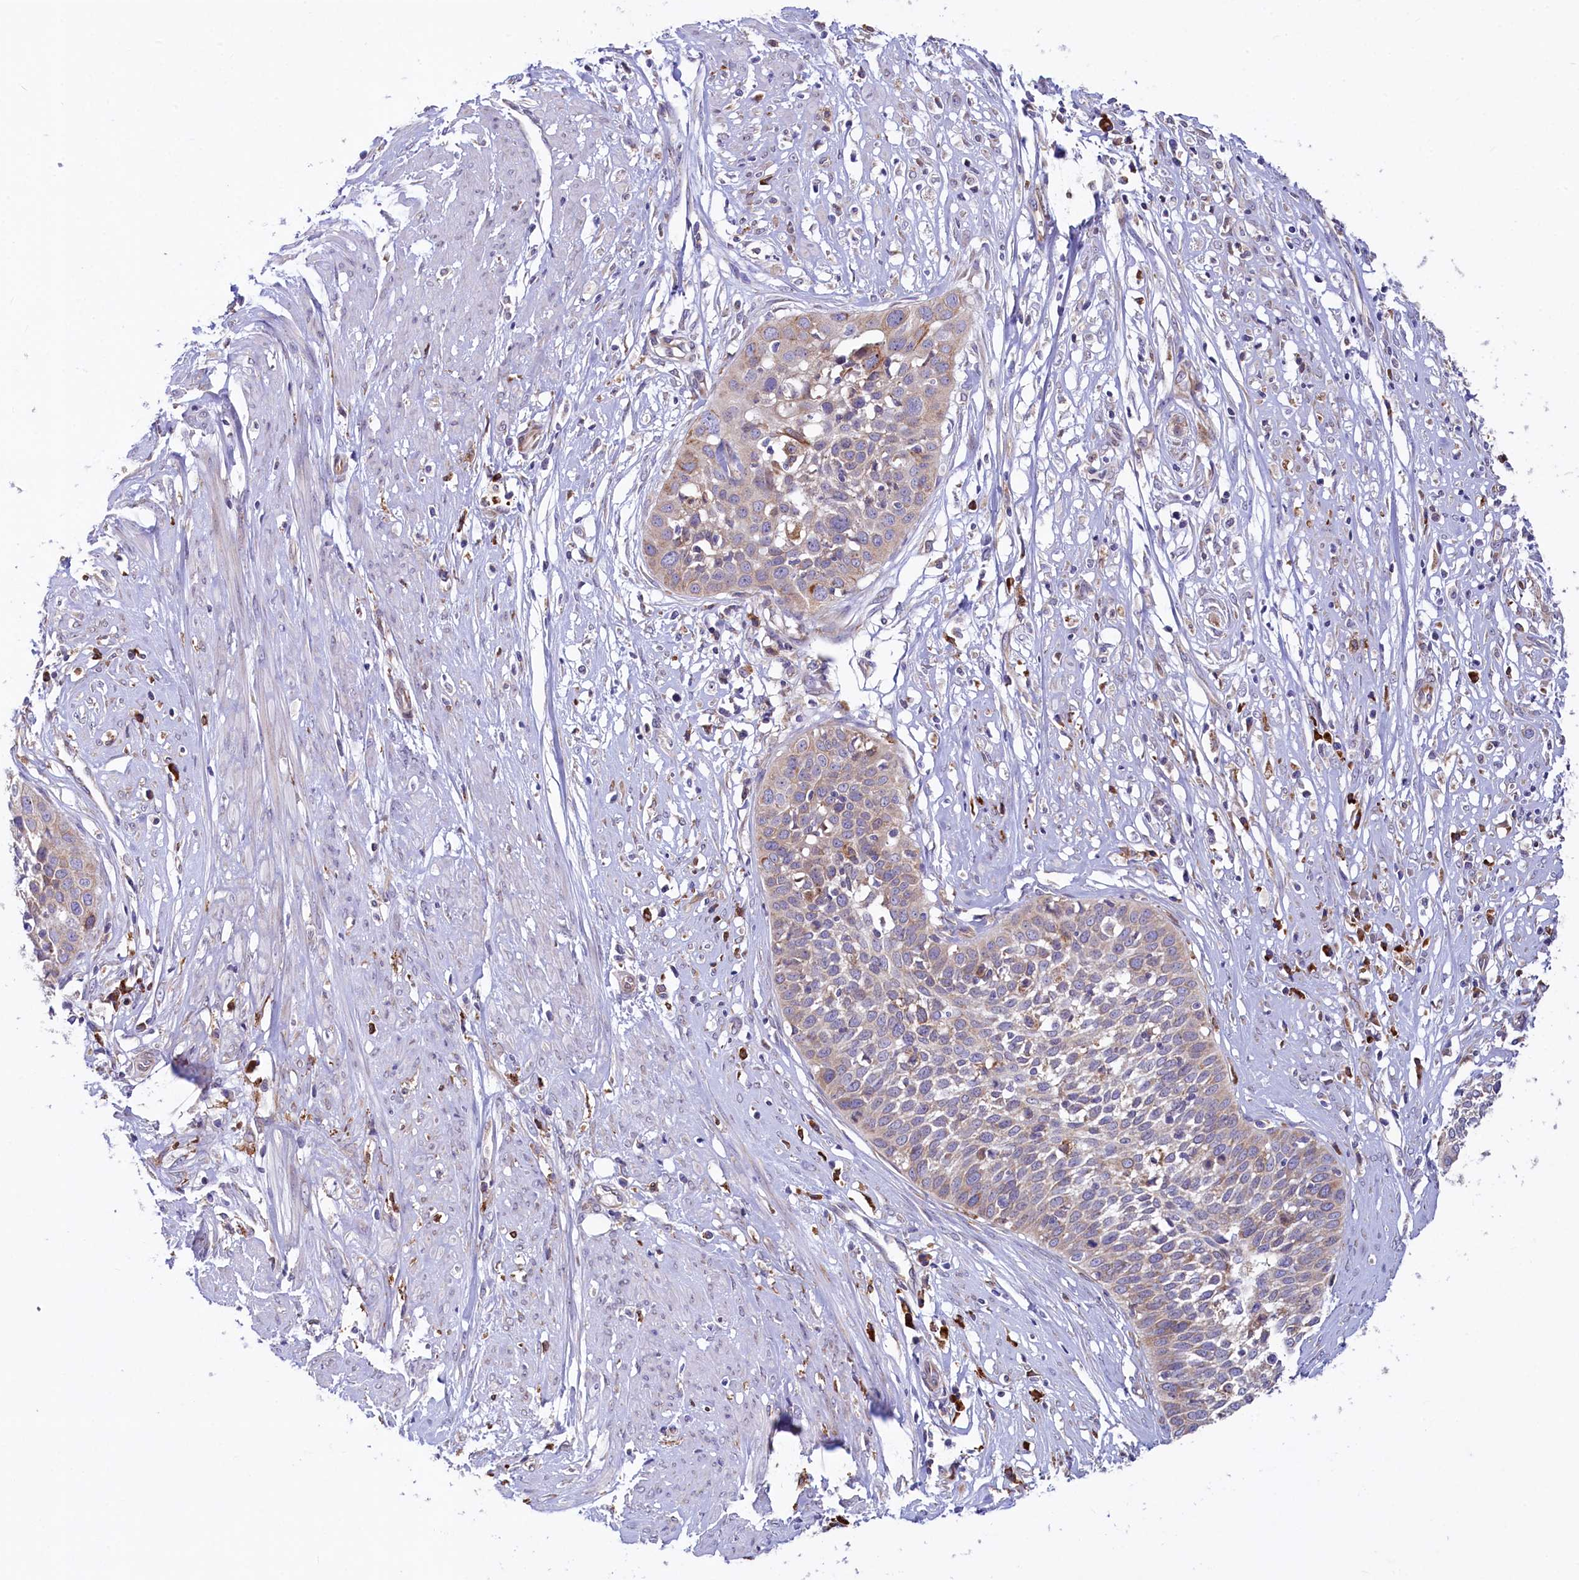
{"staining": {"intensity": "weak", "quantity": "25%-75%", "location": "cytoplasmic/membranous"}, "tissue": "cervical cancer", "cell_type": "Tumor cells", "image_type": "cancer", "snomed": [{"axis": "morphology", "description": "Squamous cell carcinoma, NOS"}, {"axis": "topography", "description": "Cervix"}], "caption": "Human cervical cancer stained for a protein (brown) demonstrates weak cytoplasmic/membranous positive staining in about 25%-75% of tumor cells.", "gene": "CHID1", "patient": {"sex": "female", "age": 34}}